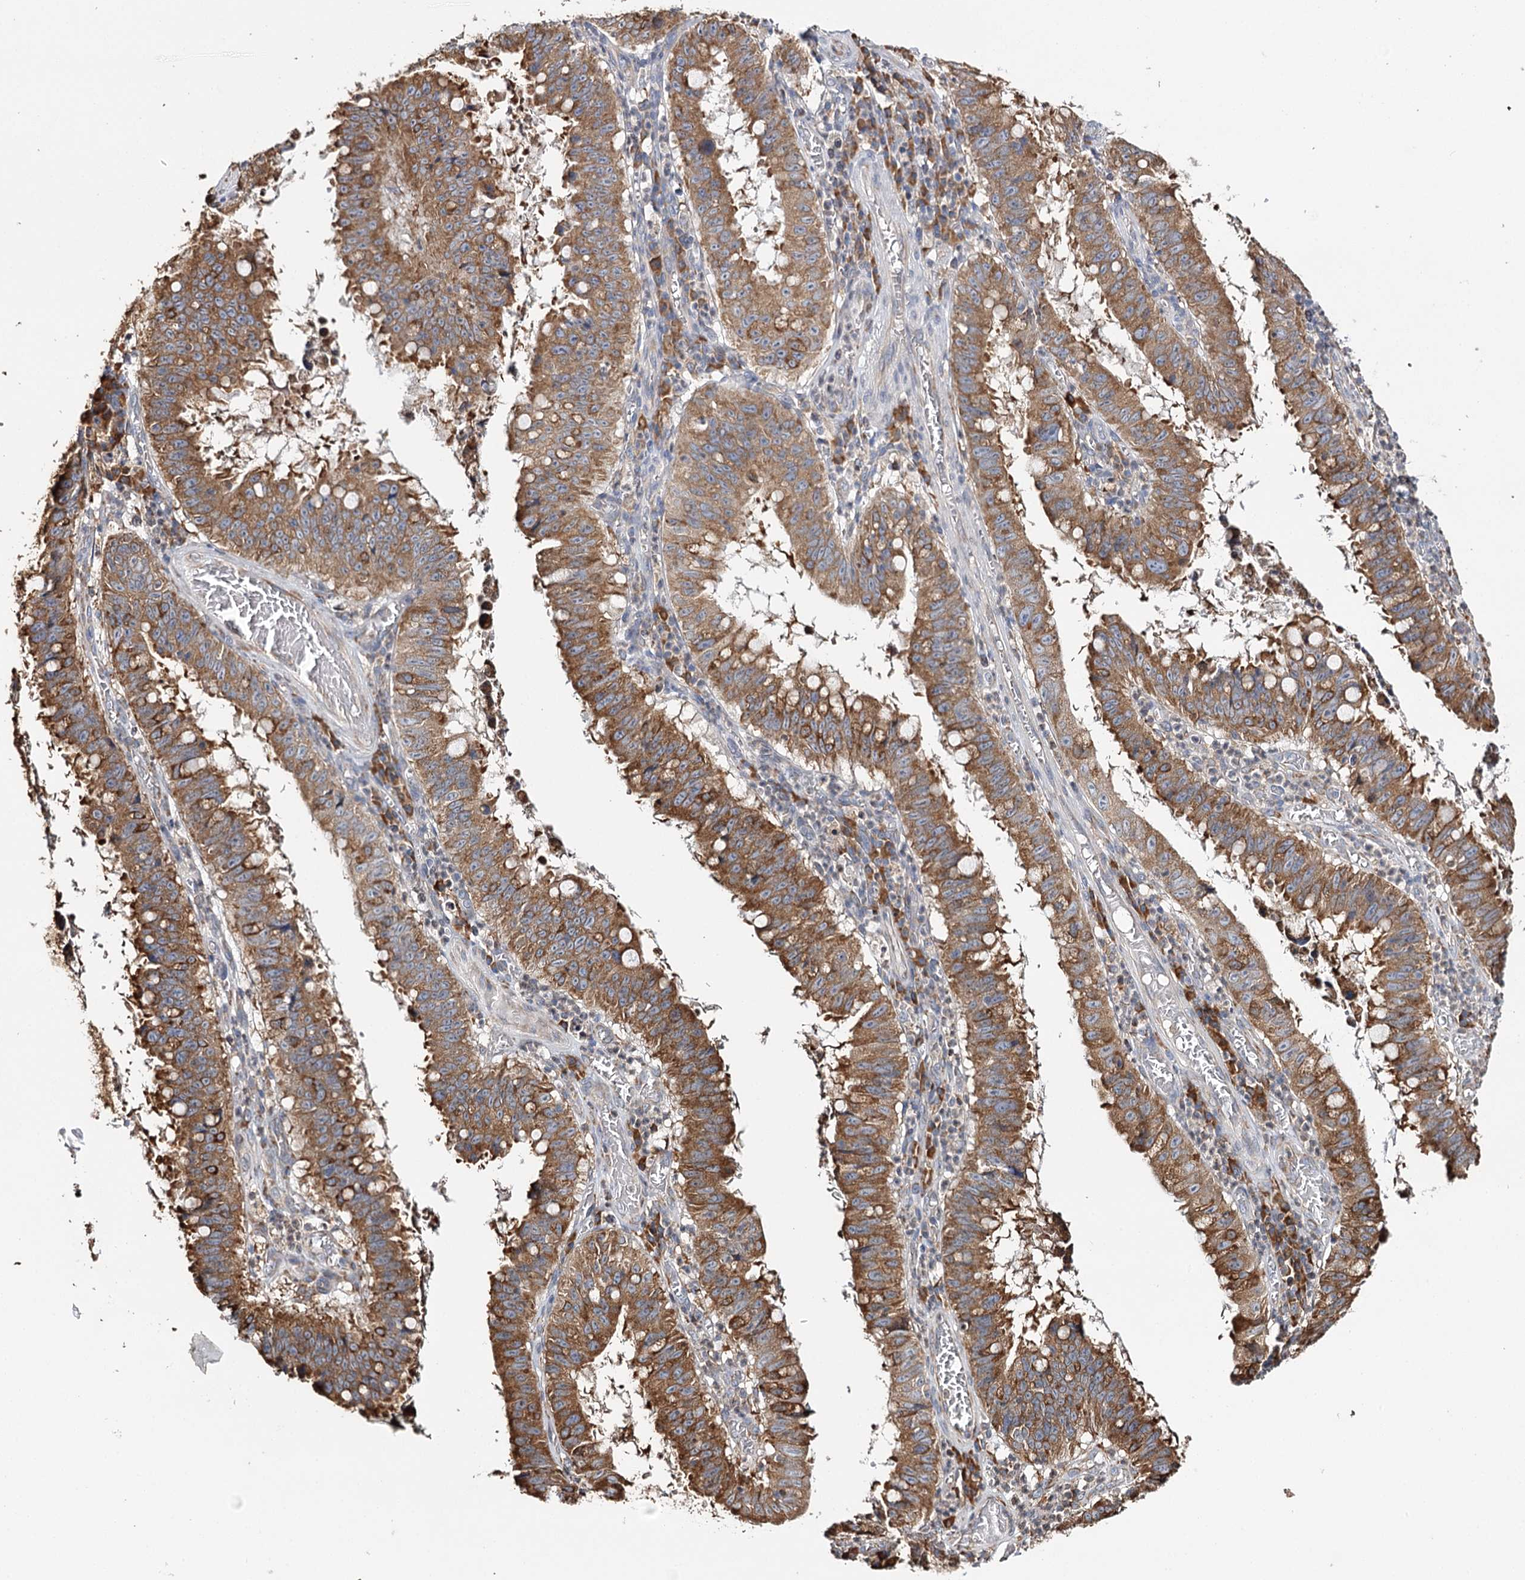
{"staining": {"intensity": "strong", "quantity": ">75%", "location": "cytoplasmic/membranous"}, "tissue": "stomach cancer", "cell_type": "Tumor cells", "image_type": "cancer", "snomed": [{"axis": "morphology", "description": "Adenocarcinoma, NOS"}, {"axis": "topography", "description": "Stomach"}], "caption": "This is an image of IHC staining of adenocarcinoma (stomach), which shows strong positivity in the cytoplasmic/membranous of tumor cells.", "gene": "VEGFA", "patient": {"sex": "male", "age": 59}}